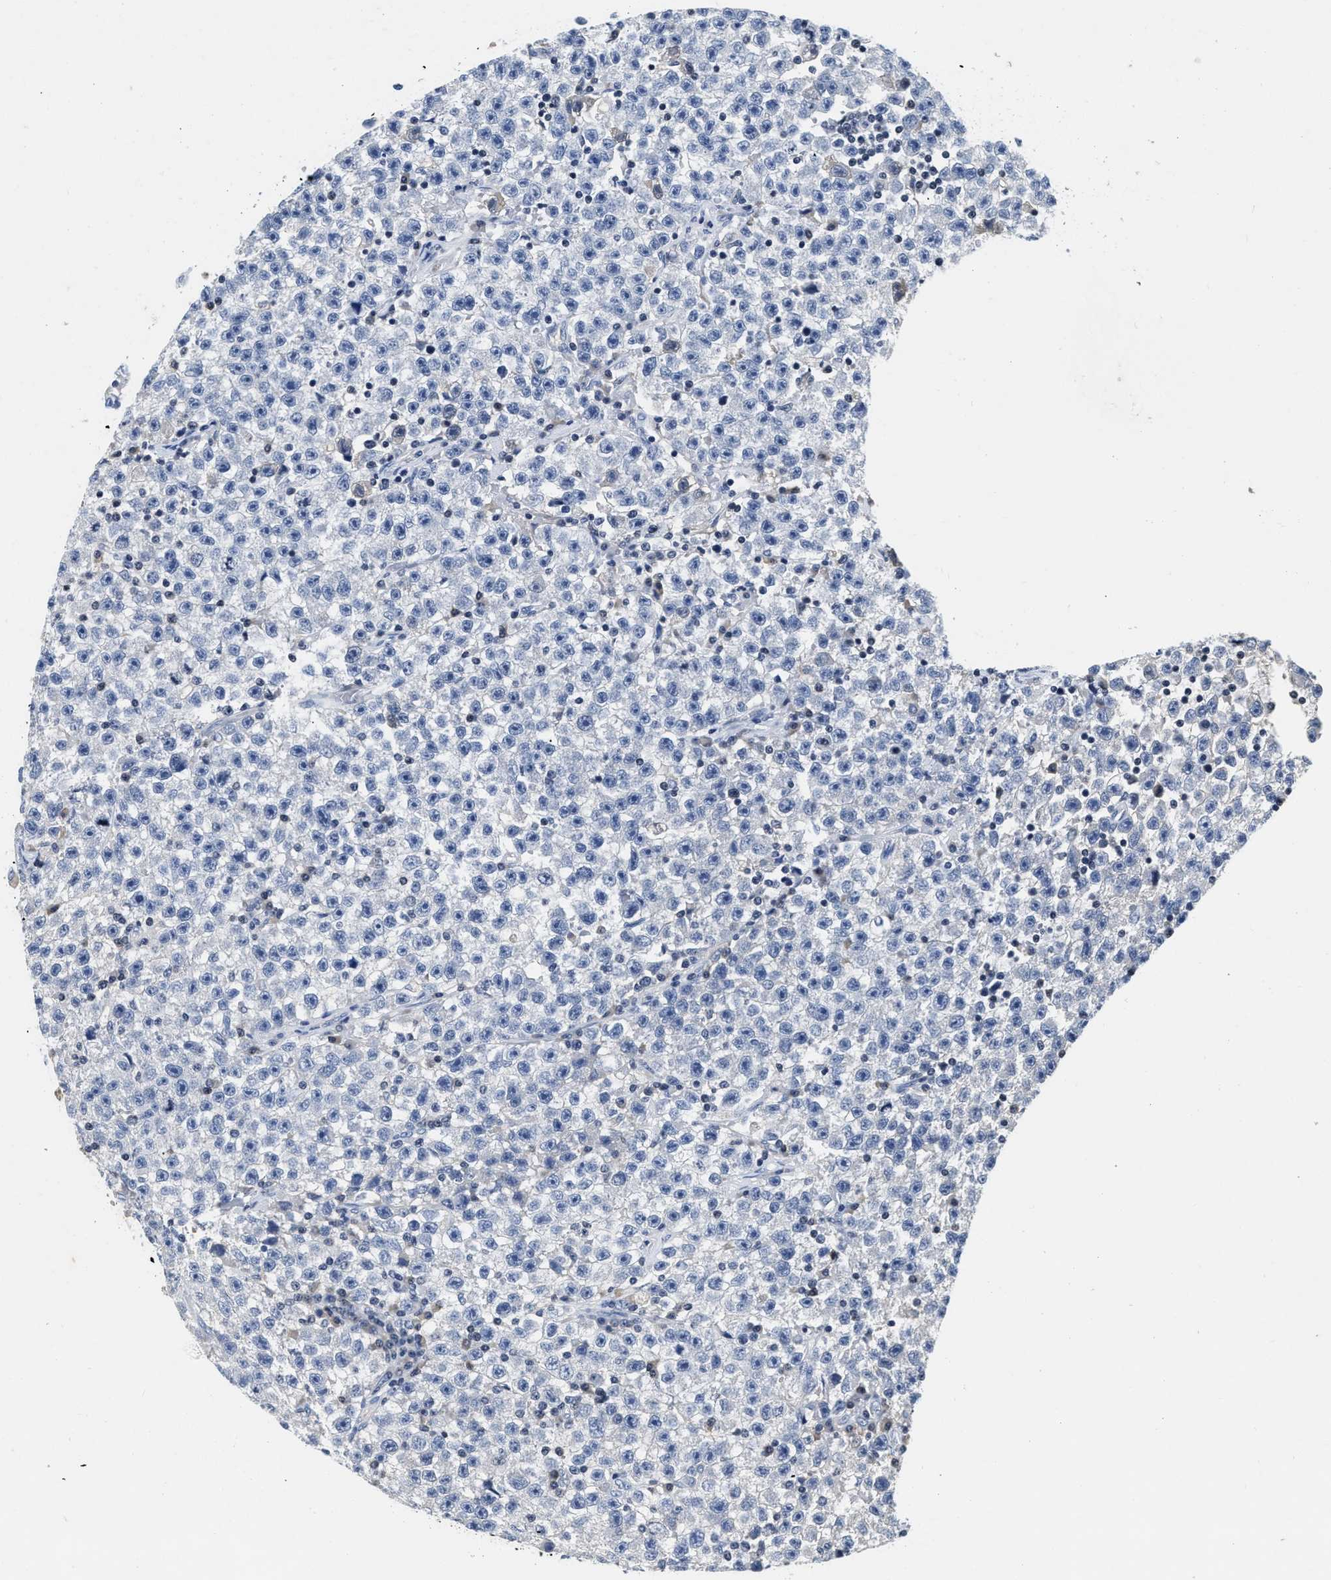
{"staining": {"intensity": "negative", "quantity": "none", "location": "none"}, "tissue": "testis cancer", "cell_type": "Tumor cells", "image_type": "cancer", "snomed": [{"axis": "morphology", "description": "Seminoma, NOS"}, {"axis": "topography", "description": "Testis"}], "caption": "An immunohistochemistry histopathology image of seminoma (testis) is shown. There is no staining in tumor cells of seminoma (testis). Nuclei are stained in blue.", "gene": "FBLN2", "patient": {"sex": "male", "age": 22}}